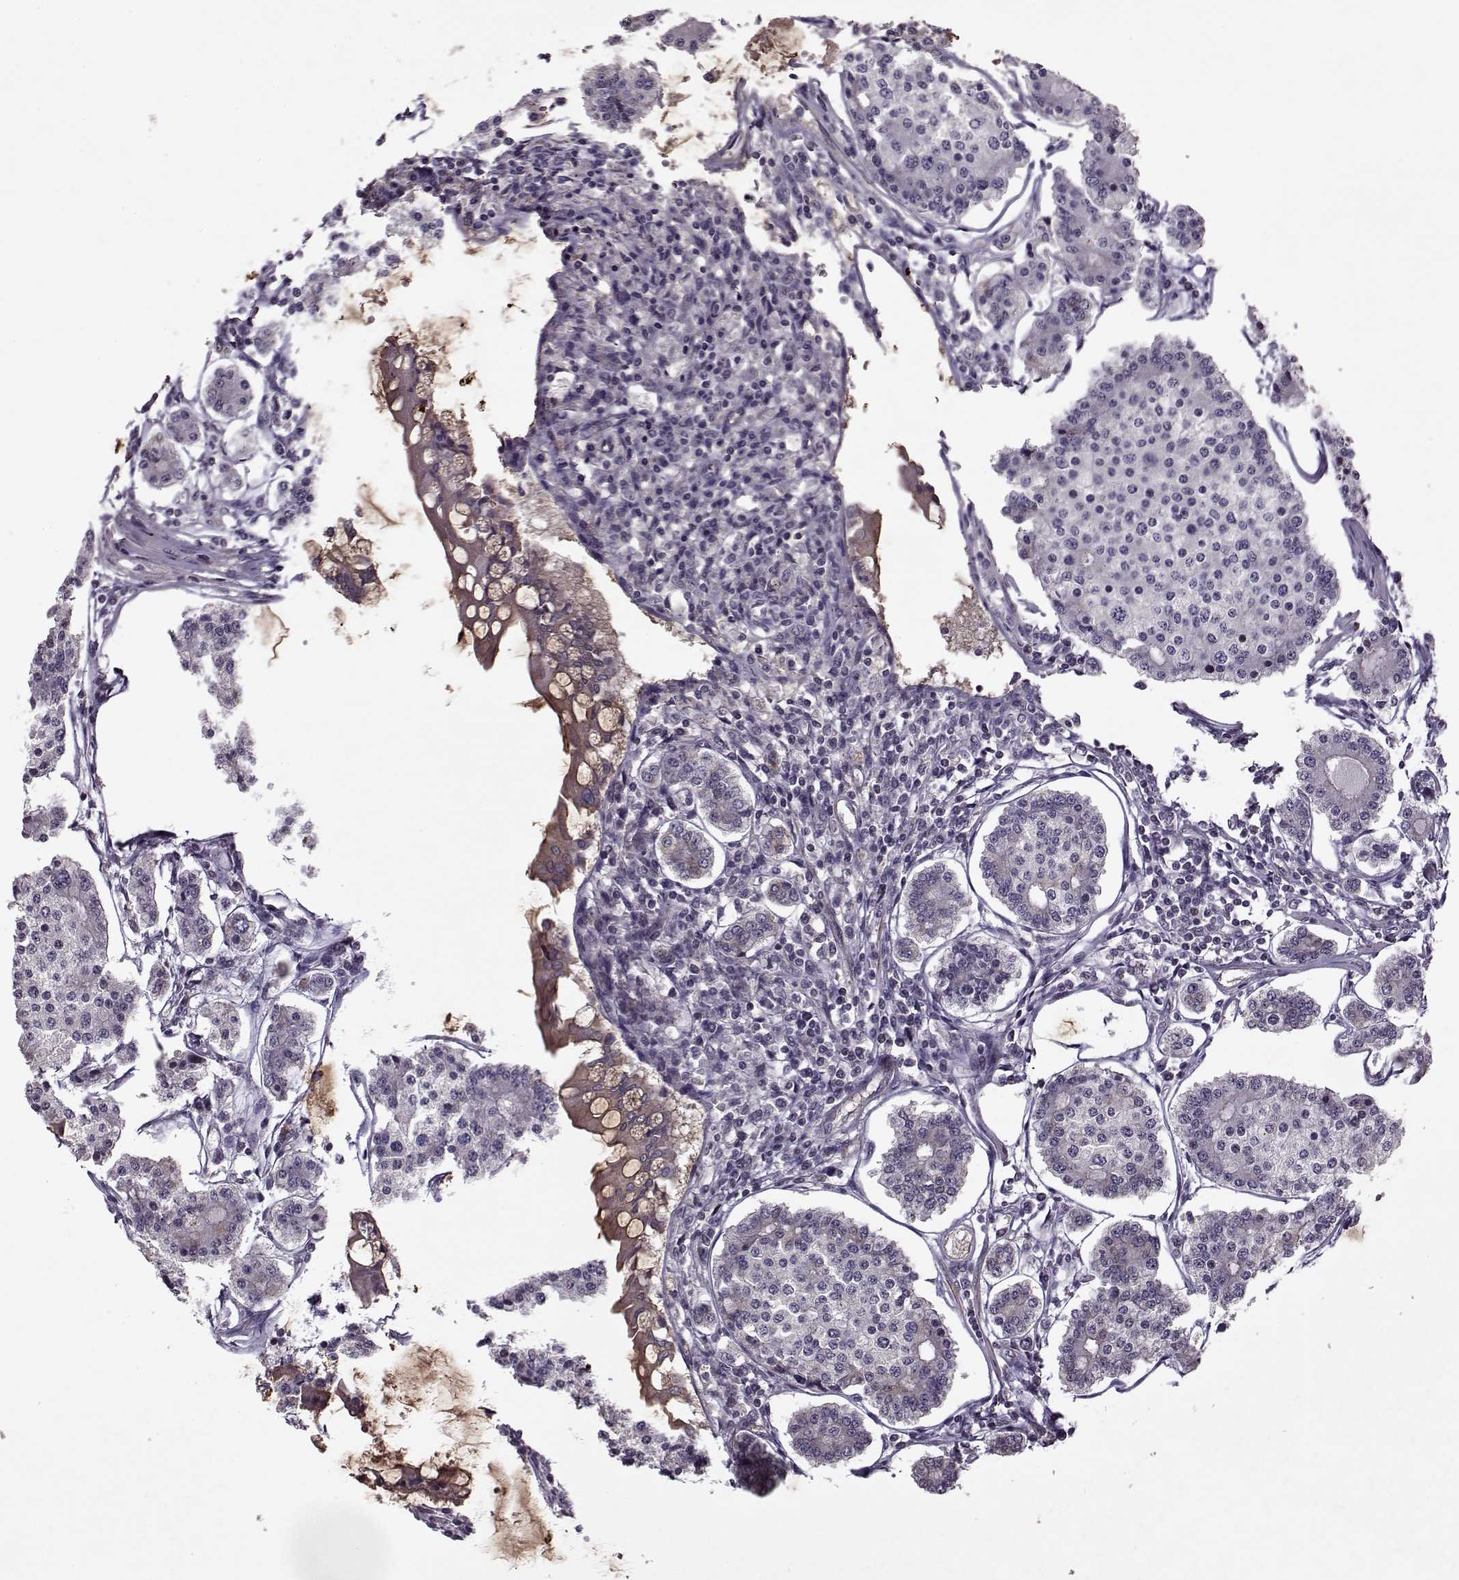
{"staining": {"intensity": "negative", "quantity": "none", "location": "none"}, "tissue": "carcinoid", "cell_type": "Tumor cells", "image_type": "cancer", "snomed": [{"axis": "morphology", "description": "Carcinoid, malignant, NOS"}, {"axis": "topography", "description": "Small intestine"}], "caption": "This image is of carcinoid stained with immunohistochemistry (IHC) to label a protein in brown with the nuclei are counter-stained blue. There is no staining in tumor cells. The staining is performed using DAB (3,3'-diaminobenzidine) brown chromogen with nuclei counter-stained in using hematoxylin.", "gene": "KRT9", "patient": {"sex": "female", "age": 65}}